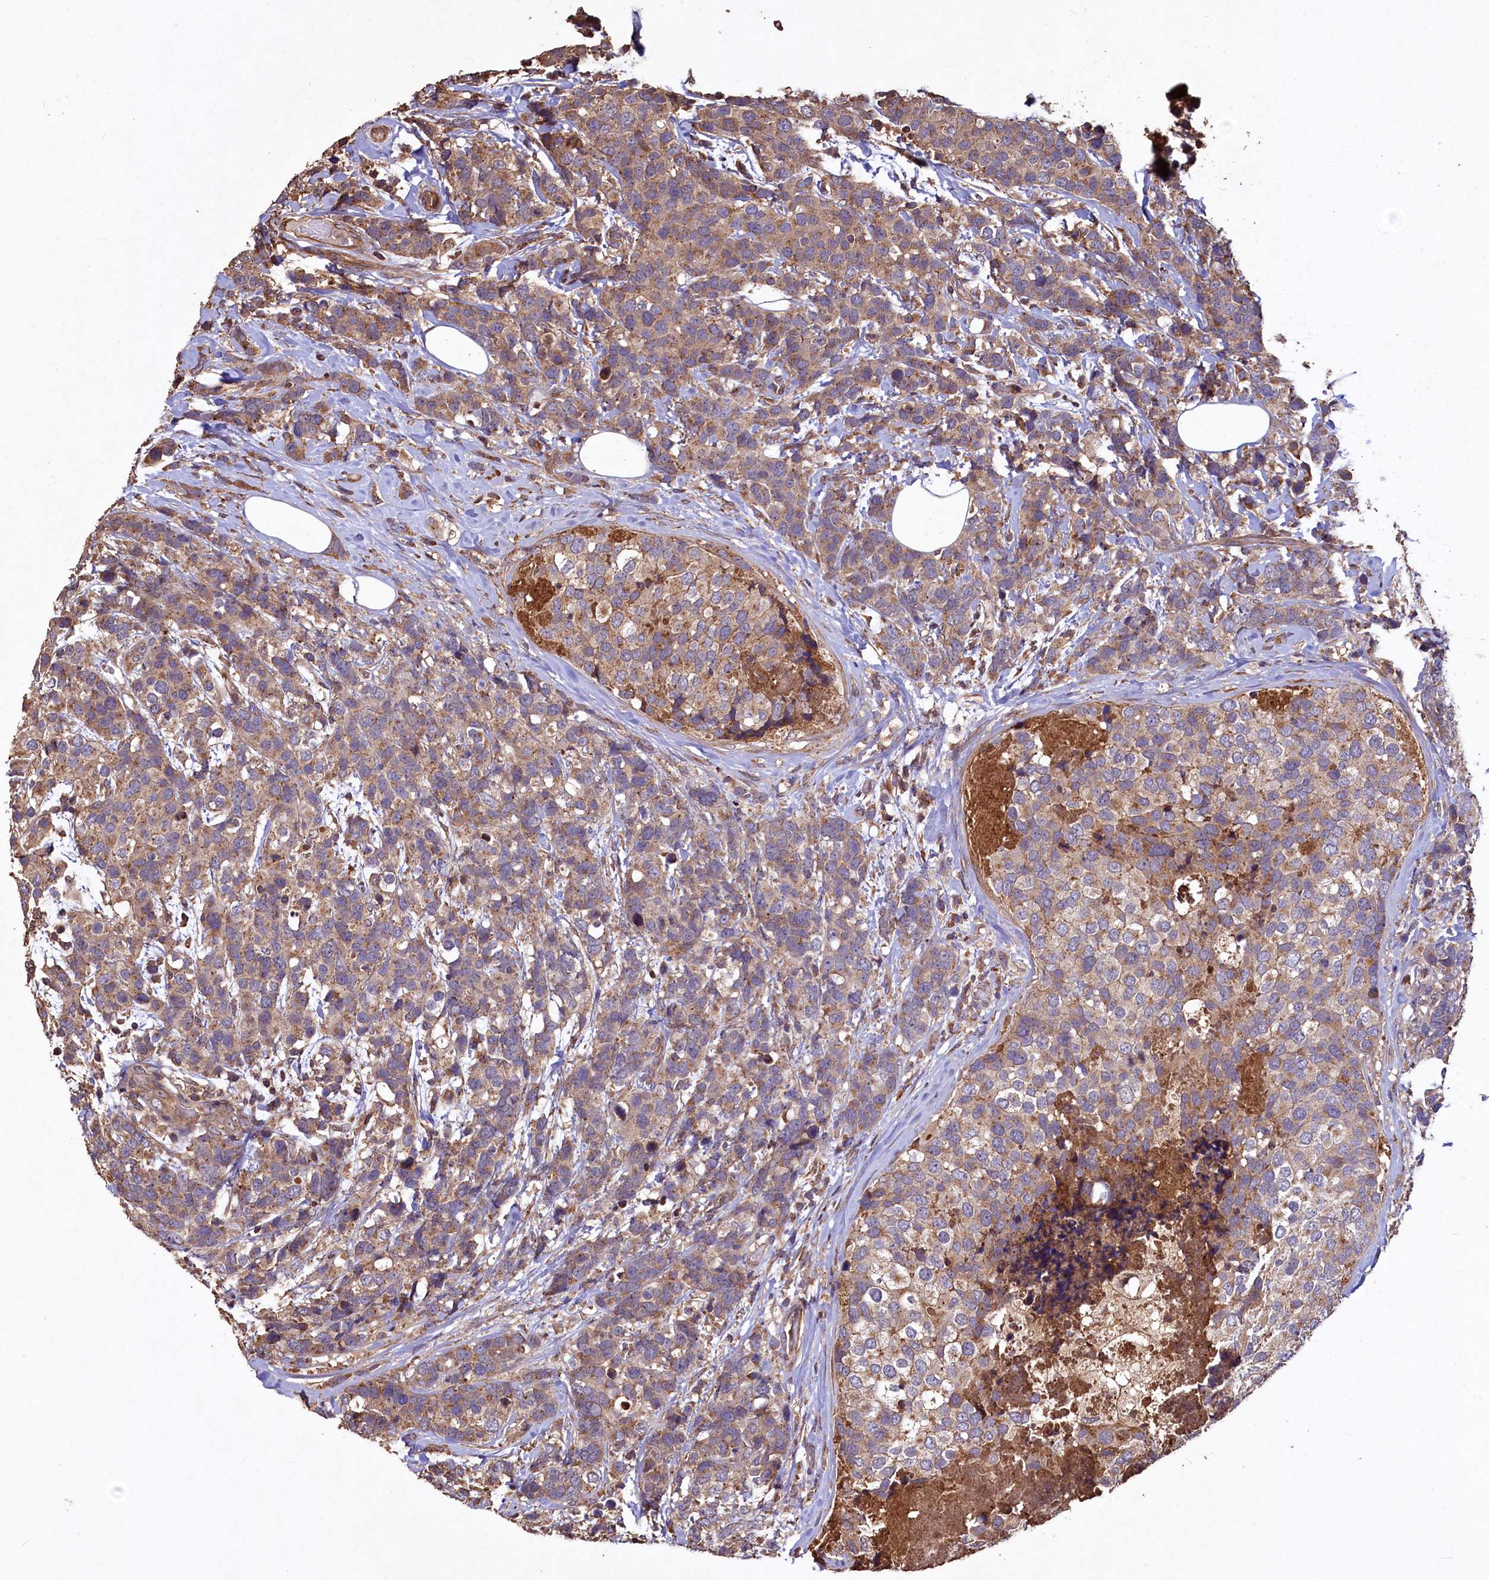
{"staining": {"intensity": "moderate", "quantity": ">75%", "location": "cytoplasmic/membranous"}, "tissue": "breast cancer", "cell_type": "Tumor cells", "image_type": "cancer", "snomed": [{"axis": "morphology", "description": "Lobular carcinoma"}, {"axis": "topography", "description": "Breast"}], "caption": "Immunohistochemistry (IHC) (DAB (3,3'-diaminobenzidine)) staining of human breast lobular carcinoma exhibits moderate cytoplasmic/membranous protein staining in approximately >75% of tumor cells.", "gene": "TMEM98", "patient": {"sex": "female", "age": 59}}